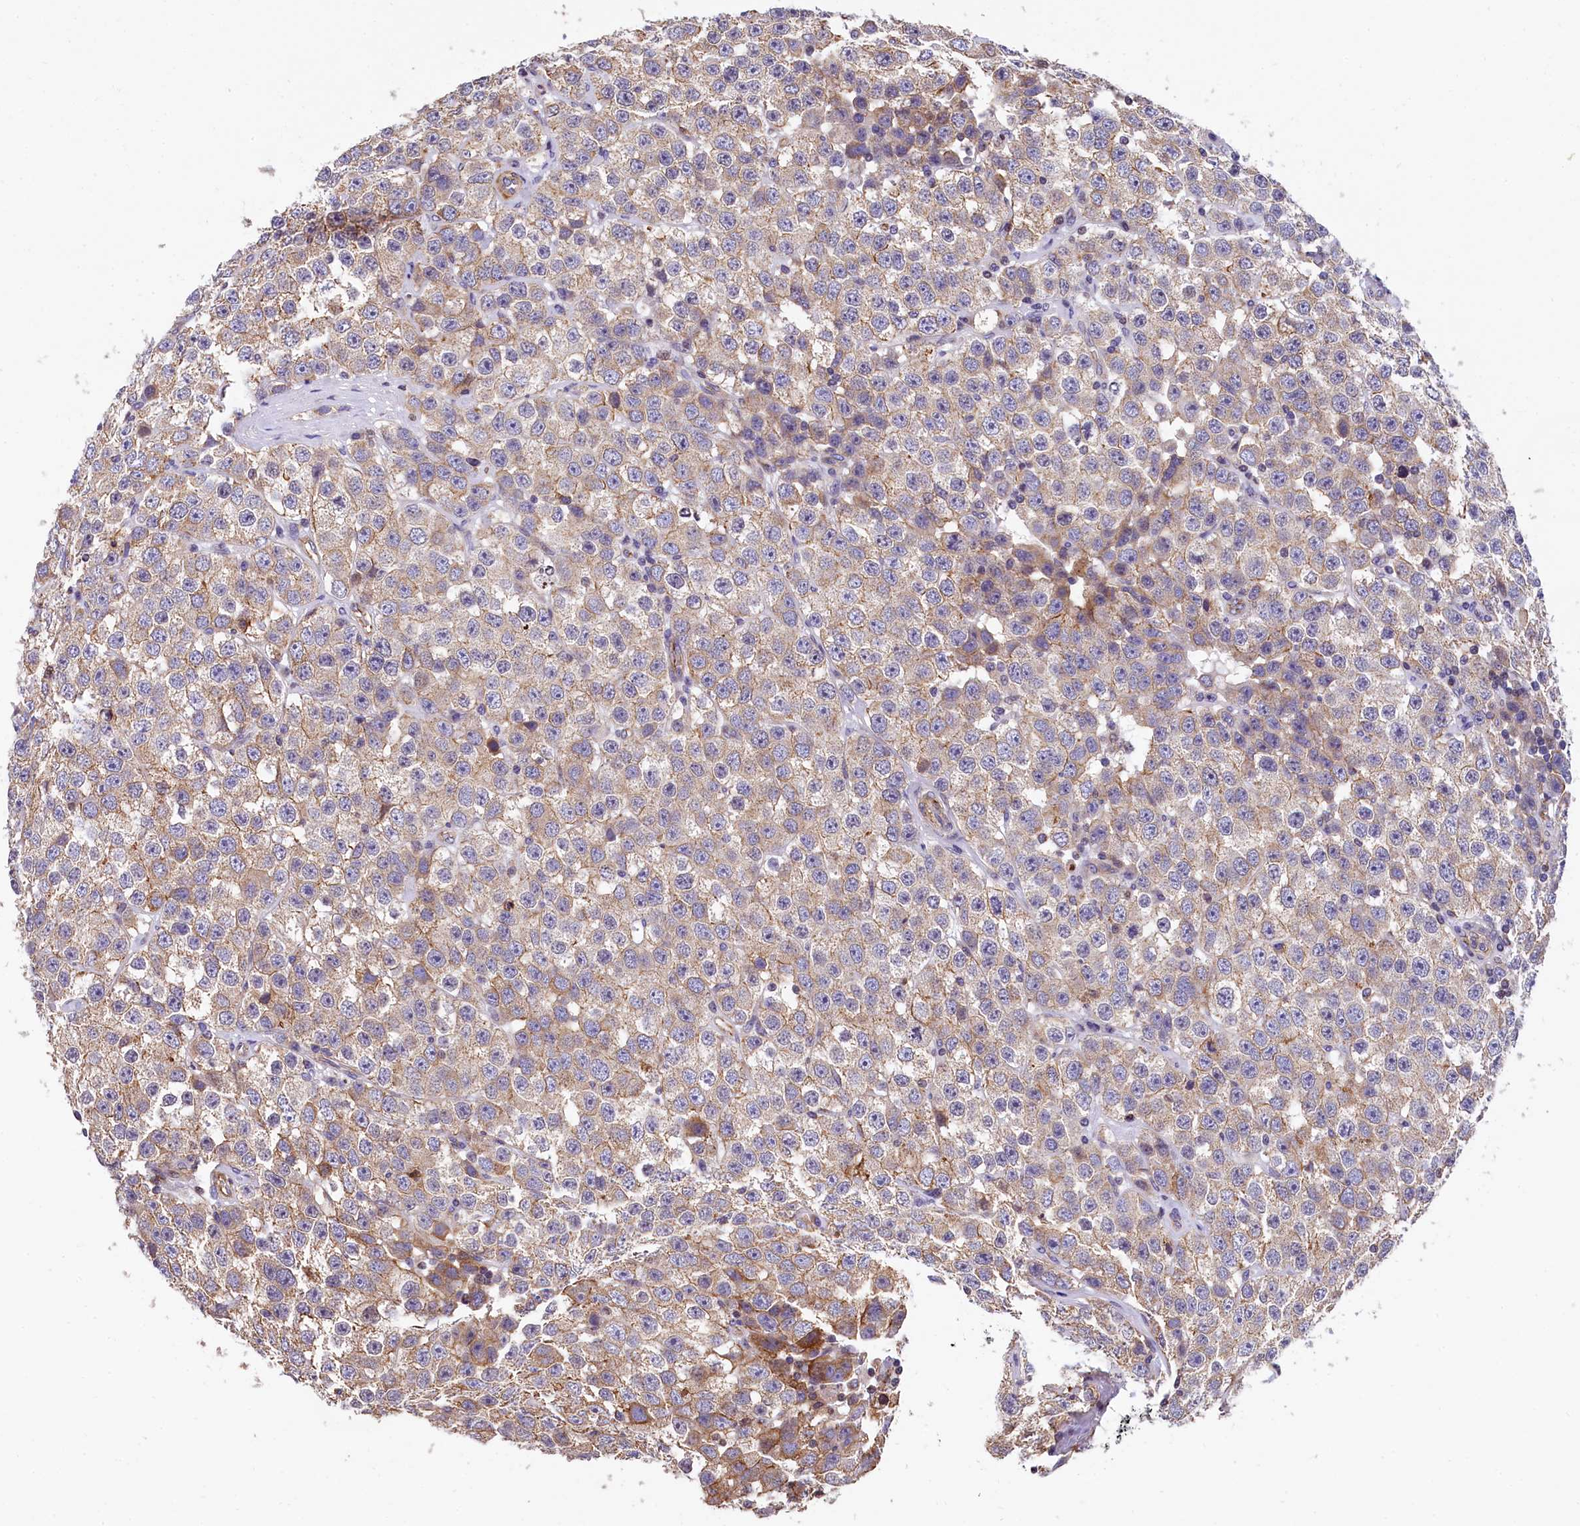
{"staining": {"intensity": "moderate", "quantity": "25%-75%", "location": "cytoplasmic/membranous"}, "tissue": "testis cancer", "cell_type": "Tumor cells", "image_type": "cancer", "snomed": [{"axis": "morphology", "description": "Seminoma, NOS"}, {"axis": "topography", "description": "Testis"}], "caption": "Seminoma (testis) stained with a brown dye reveals moderate cytoplasmic/membranous positive expression in approximately 25%-75% of tumor cells.", "gene": "ZNF2", "patient": {"sex": "male", "age": 28}}